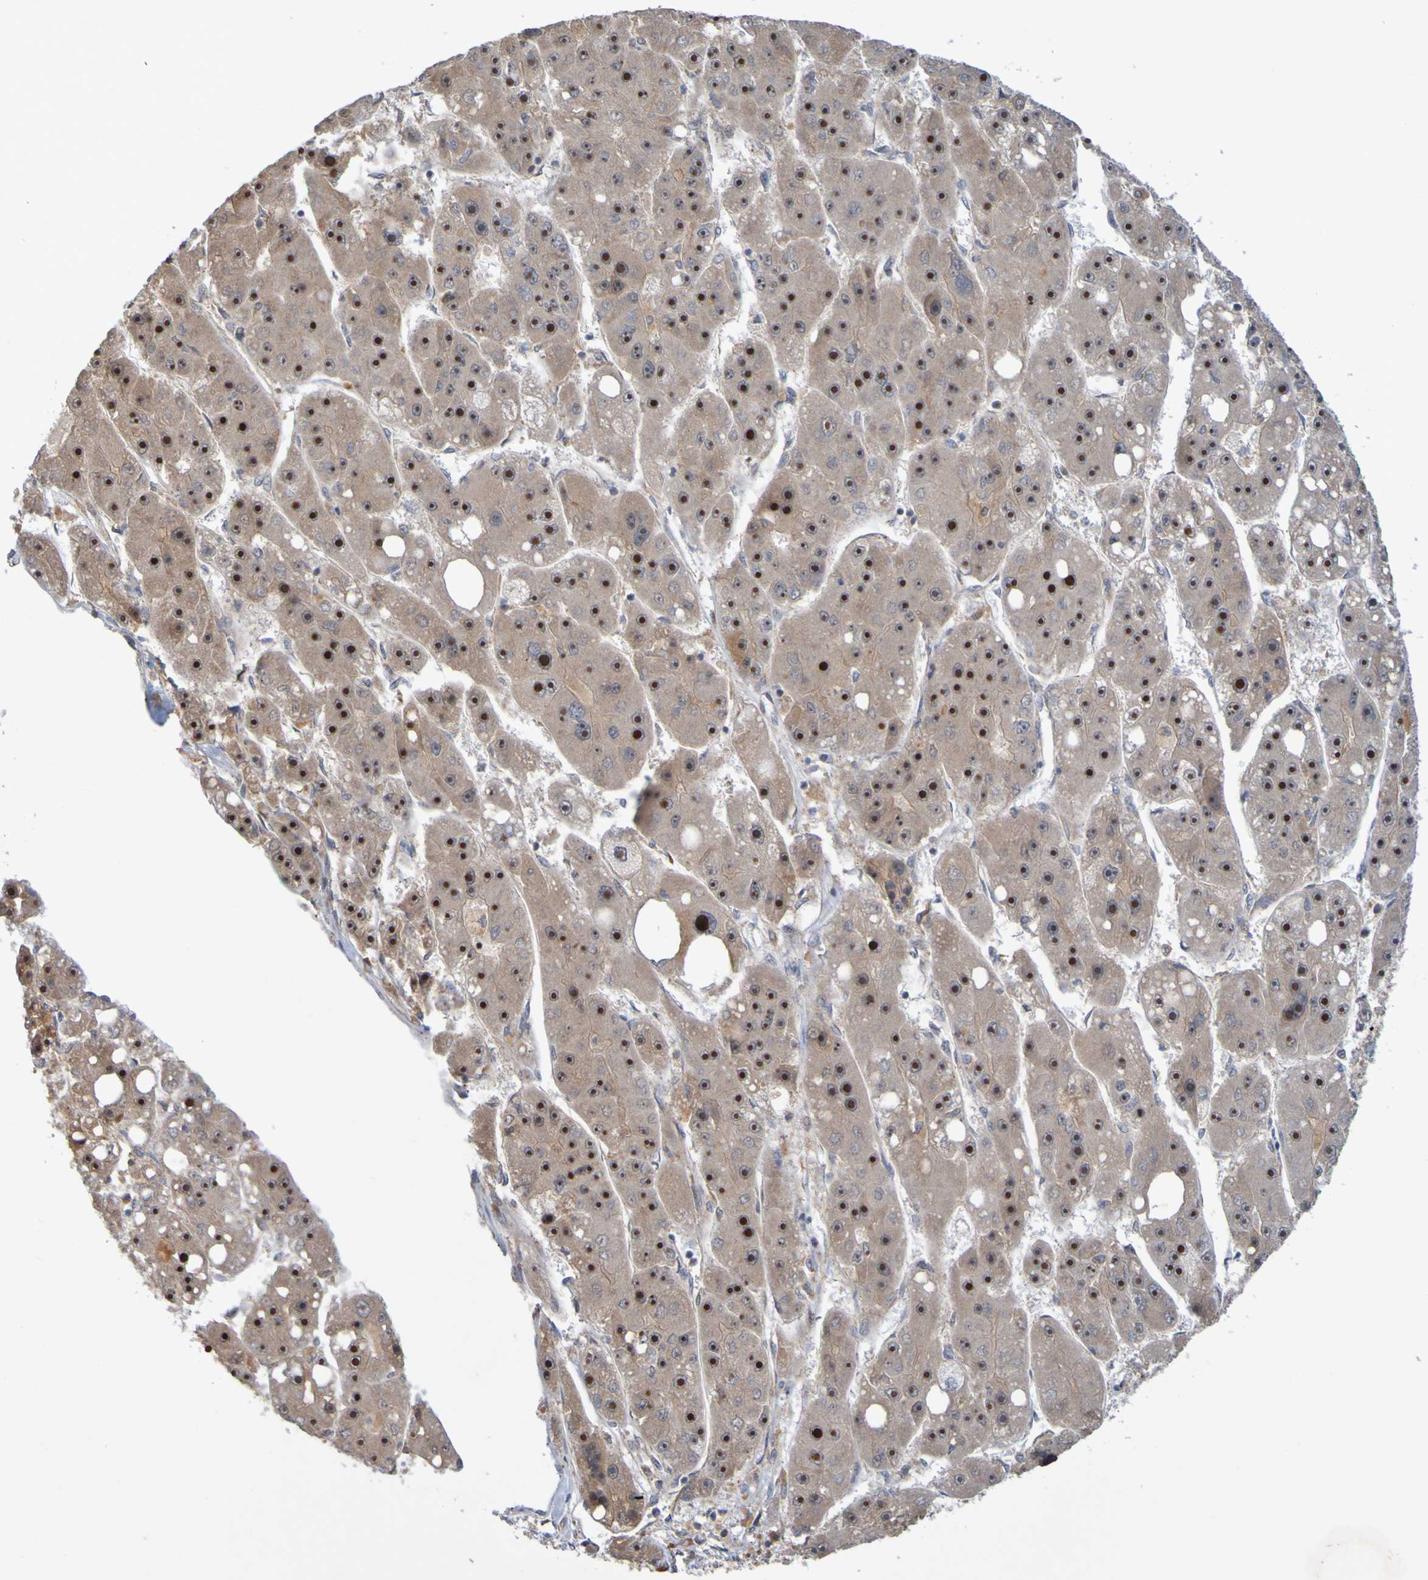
{"staining": {"intensity": "strong", "quantity": ">75%", "location": "cytoplasmic/membranous,nuclear"}, "tissue": "liver cancer", "cell_type": "Tumor cells", "image_type": "cancer", "snomed": [{"axis": "morphology", "description": "Carcinoma, Hepatocellular, NOS"}, {"axis": "topography", "description": "Liver"}], "caption": "Hepatocellular carcinoma (liver) stained with IHC demonstrates strong cytoplasmic/membranous and nuclear expression in approximately >75% of tumor cells.", "gene": "TMBIM1", "patient": {"sex": "female", "age": 61}}